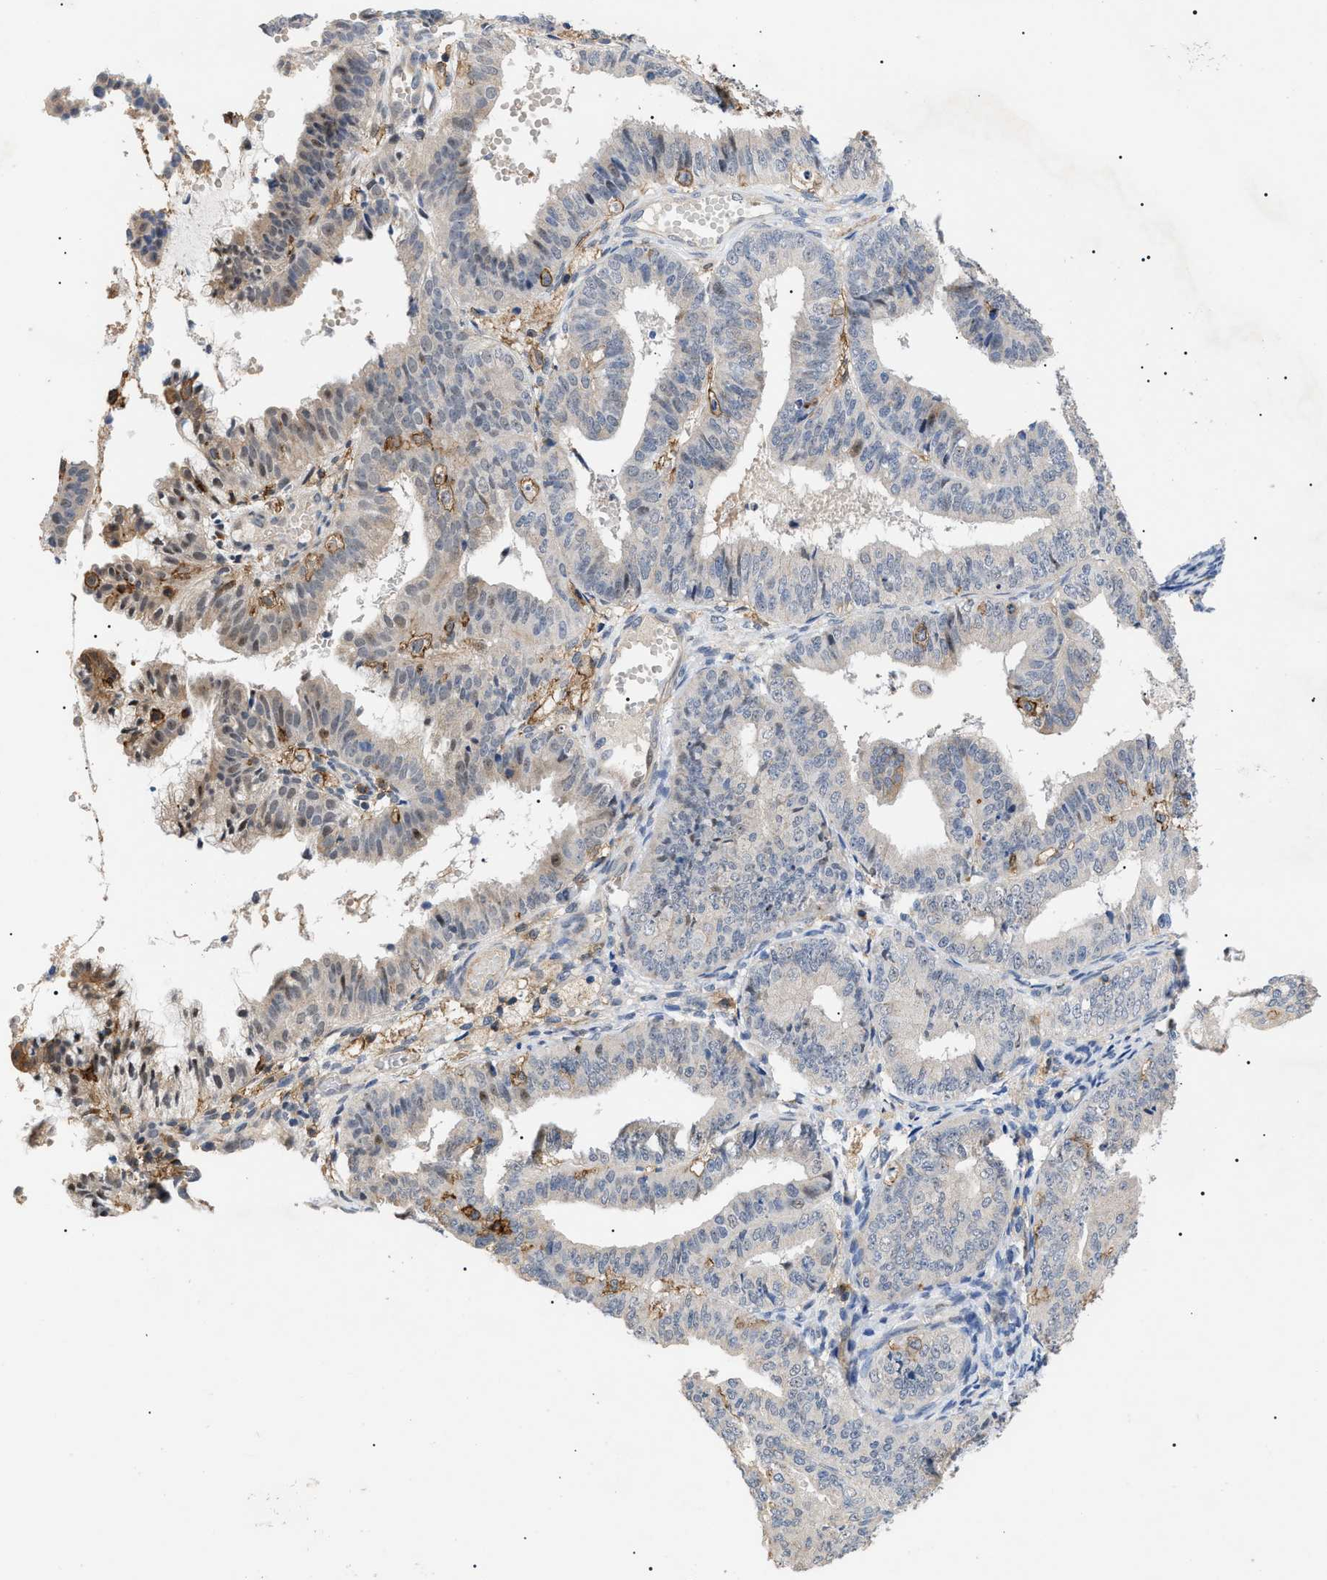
{"staining": {"intensity": "weak", "quantity": "<25%", "location": "cytoplasmic/membranous"}, "tissue": "endometrial cancer", "cell_type": "Tumor cells", "image_type": "cancer", "snomed": [{"axis": "morphology", "description": "Adenocarcinoma, NOS"}, {"axis": "topography", "description": "Endometrium"}], "caption": "Immunohistochemistry of endometrial adenocarcinoma reveals no staining in tumor cells.", "gene": "CD300A", "patient": {"sex": "female", "age": 63}}